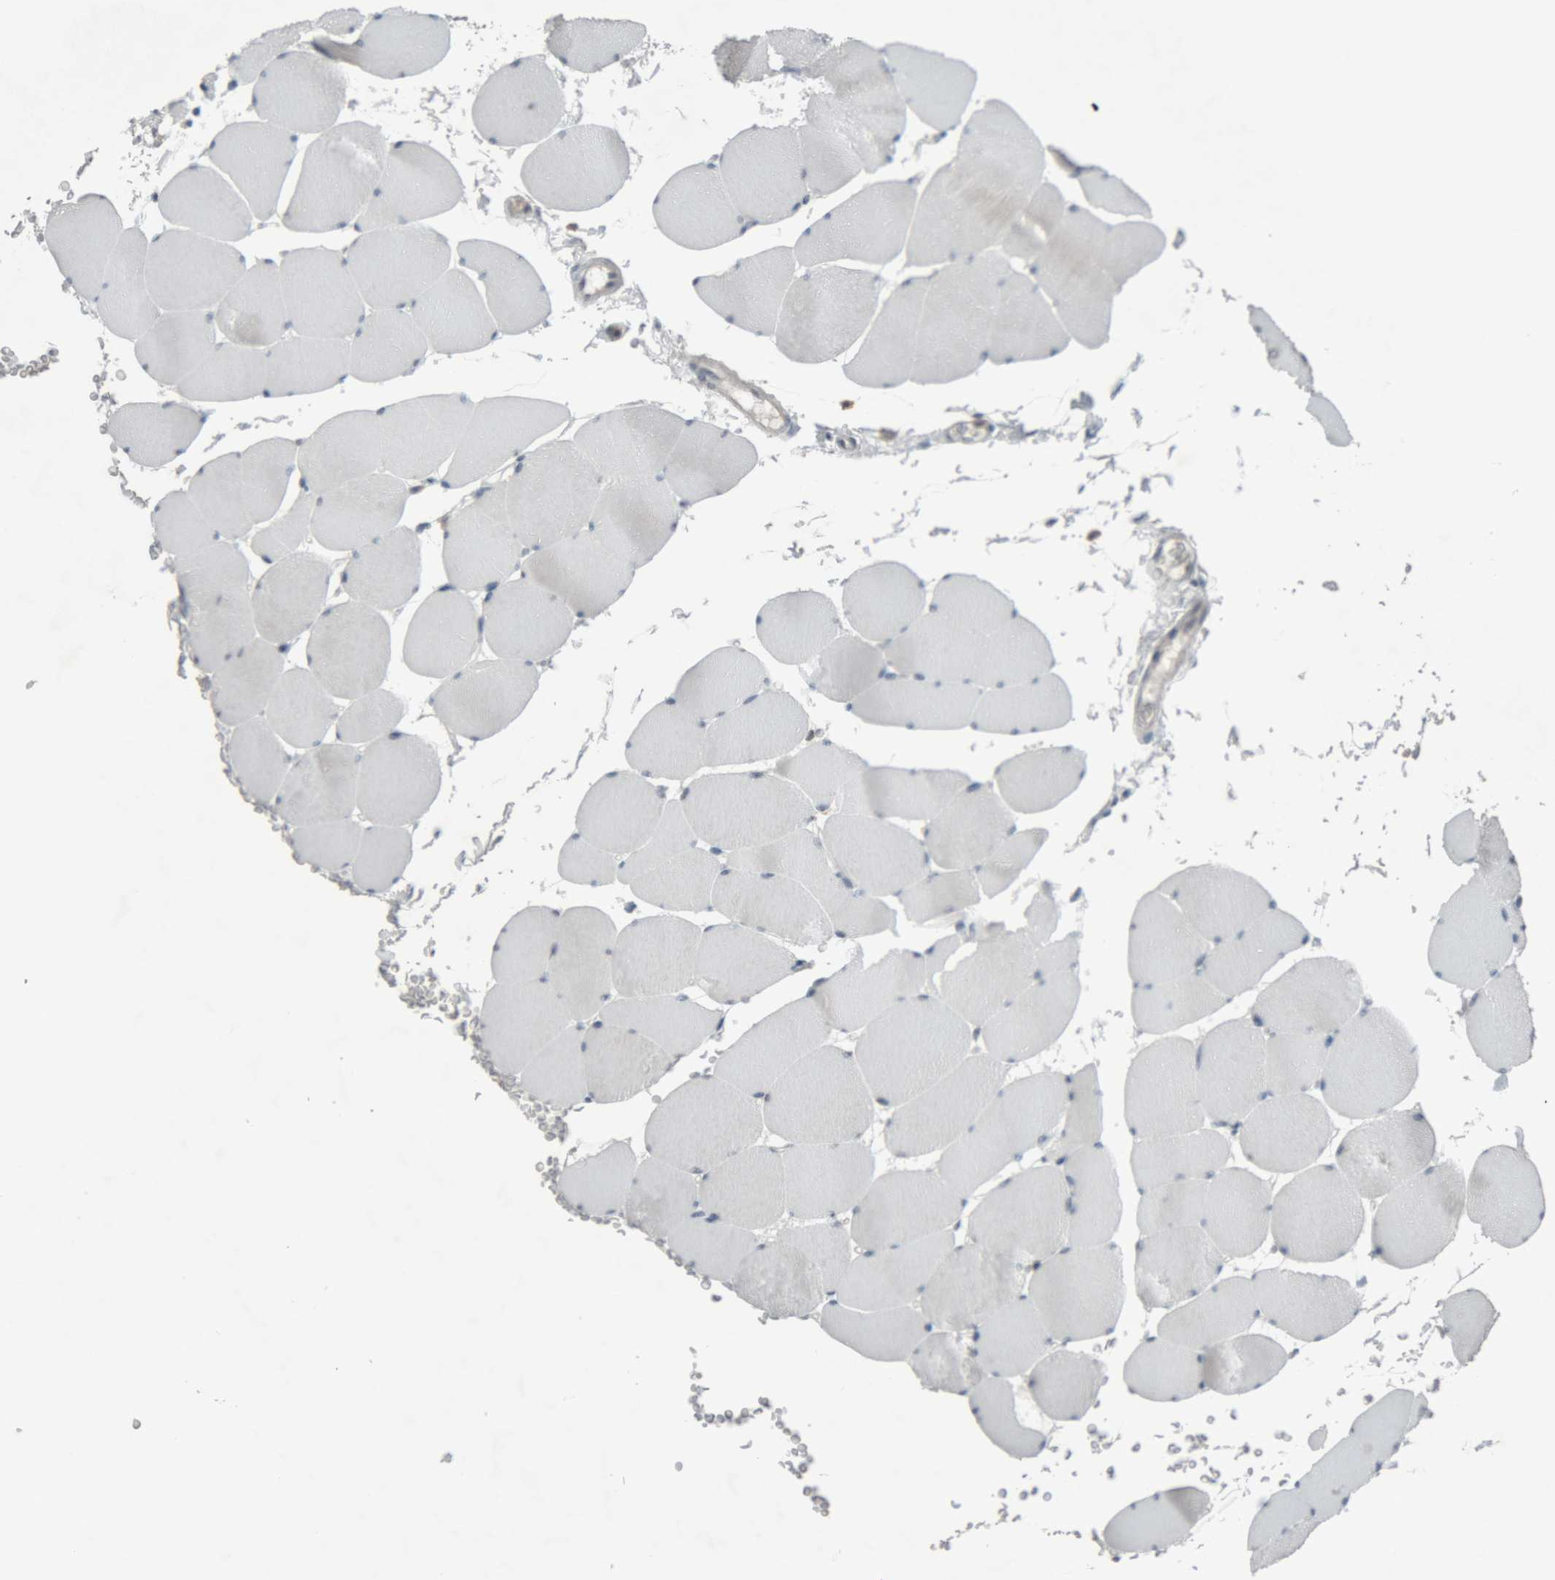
{"staining": {"intensity": "weak", "quantity": "<25%", "location": "nuclear"}, "tissue": "skeletal muscle", "cell_type": "Myocytes", "image_type": "normal", "snomed": [{"axis": "morphology", "description": "Normal tissue, NOS"}, {"axis": "topography", "description": "Skeletal muscle"}], "caption": "This is an IHC image of unremarkable human skeletal muscle. There is no staining in myocytes.", "gene": "RPF1", "patient": {"sex": "male", "age": 62}}